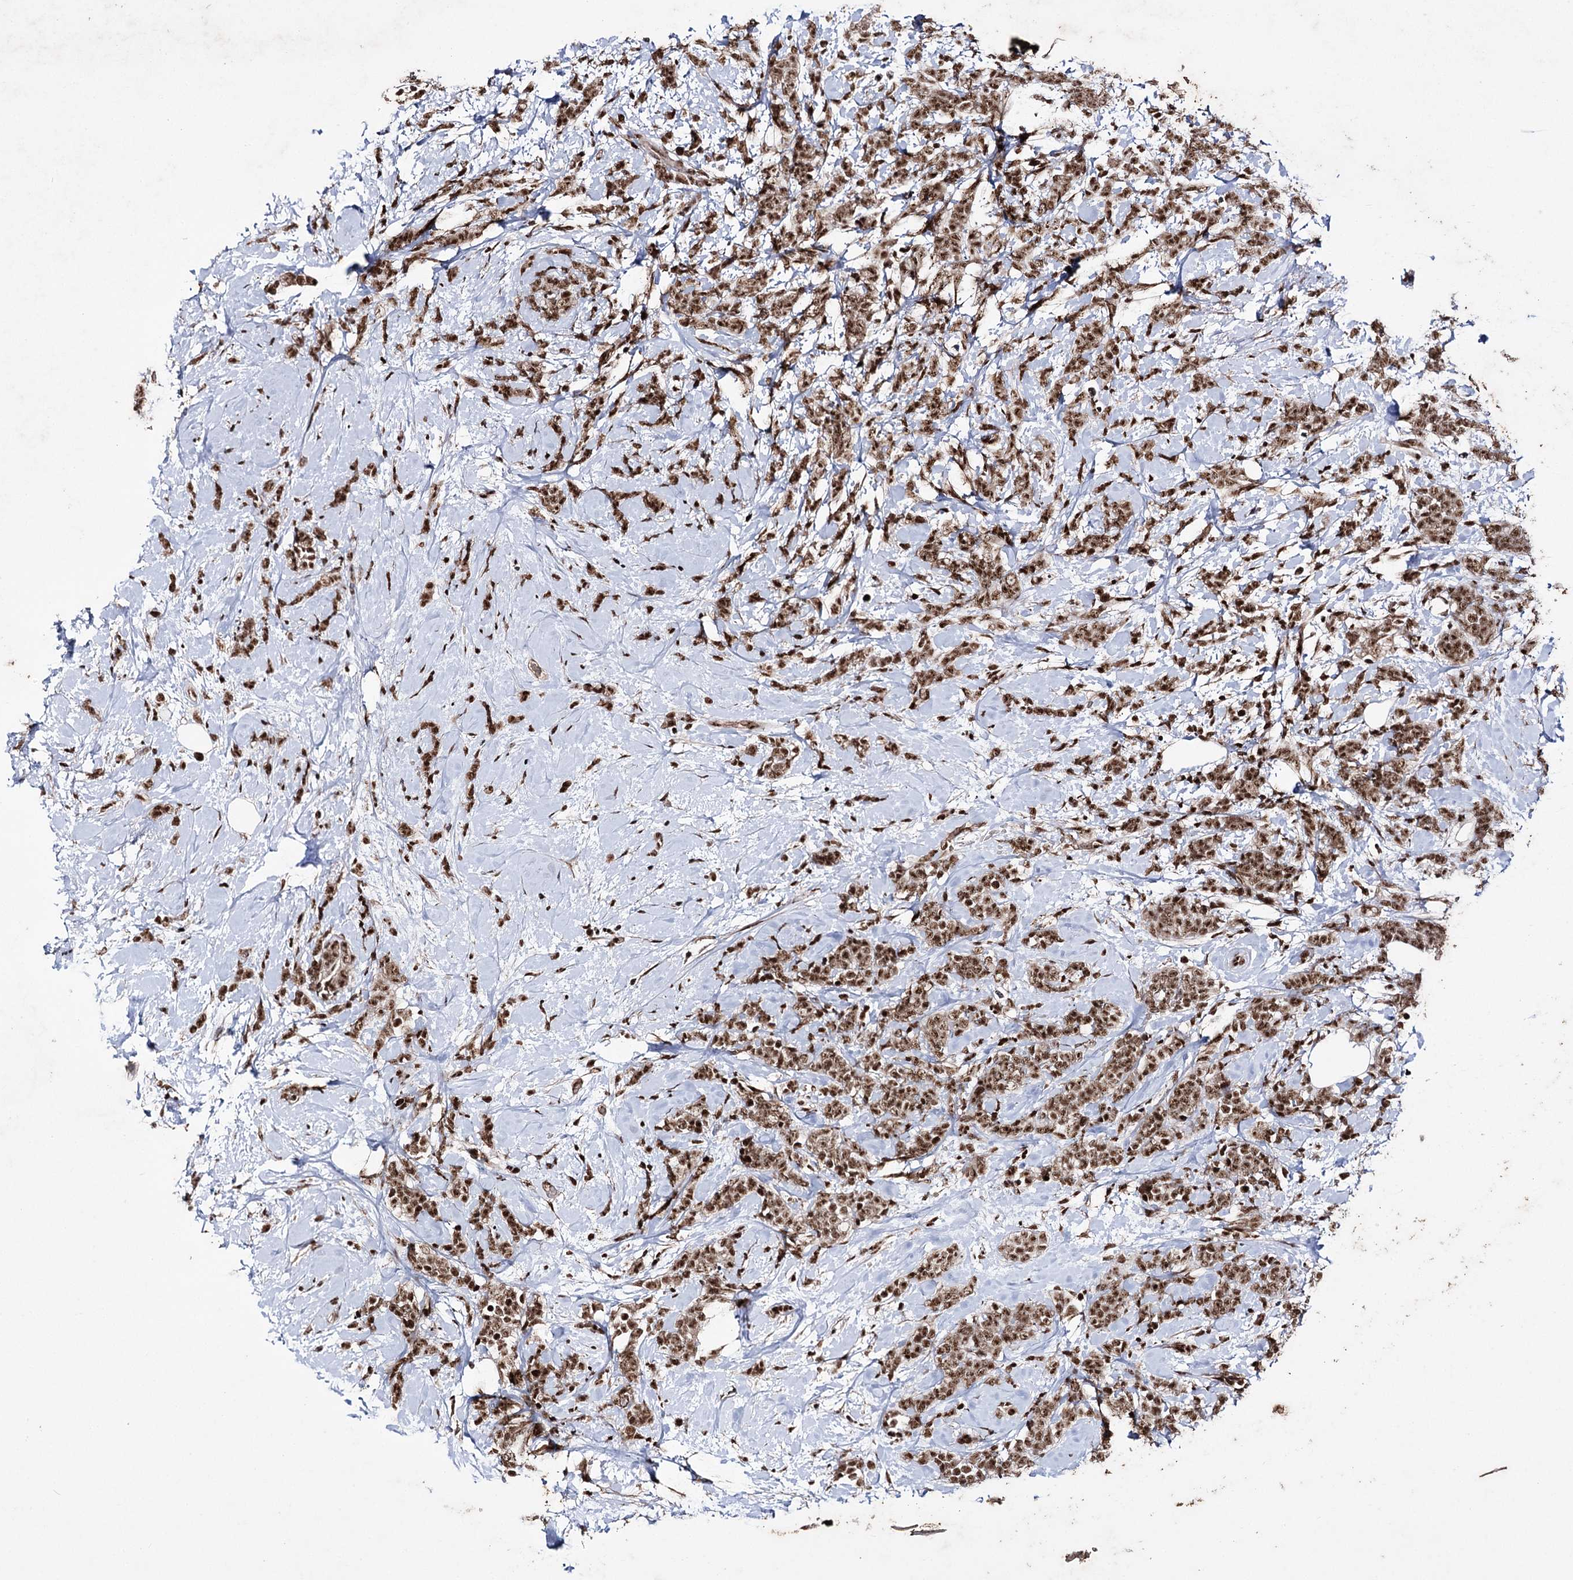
{"staining": {"intensity": "strong", "quantity": ">75%", "location": "nuclear"}, "tissue": "breast cancer", "cell_type": "Tumor cells", "image_type": "cancer", "snomed": [{"axis": "morphology", "description": "Lobular carcinoma"}, {"axis": "topography", "description": "Breast"}], "caption": "Tumor cells display high levels of strong nuclear positivity in approximately >75% of cells in human breast cancer (lobular carcinoma).", "gene": "PRPF40A", "patient": {"sex": "female", "age": 58}}